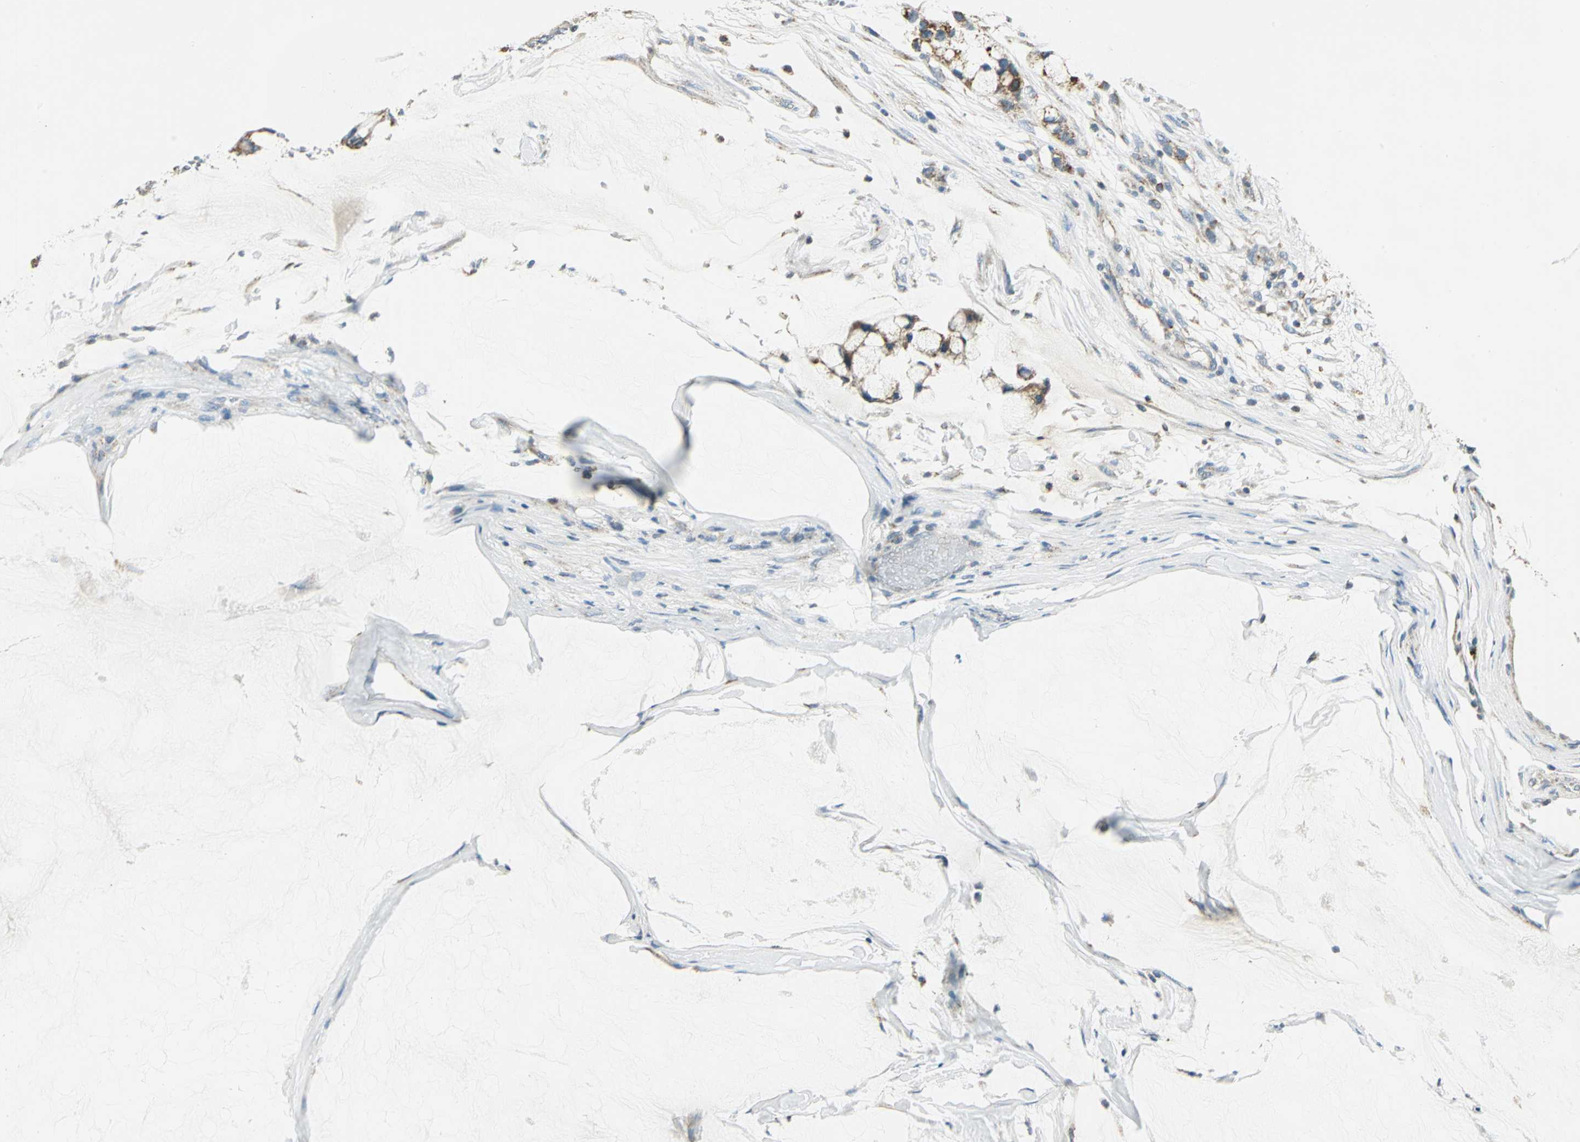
{"staining": {"intensity": "moderate", "quantity": "25%-75%", "location": "cytoplasmic/membranous"}, "tissue": "ovarian cancer", "cell_type": "Tumor cells", "image_type": "cancer", "snomed": [{"axis": "morphology", "description": "Cystadenocarcinoma, mucinous, NOS"}, {"axis": "topography", "description": "Ovary"}], "caption": "A photomicrograph of mucinous cystadenocarcinoma (ovarian) stained for a protein demonstrates moderate cytoplasmic/membranous brown staining in tumor cells. The staining was performed using DAB, with brown indicating positive protein expression. Nuclei are stained blue with hematoxylin.", "gene": "ACADM", "patient": {"sex": "female", "age": 39}}